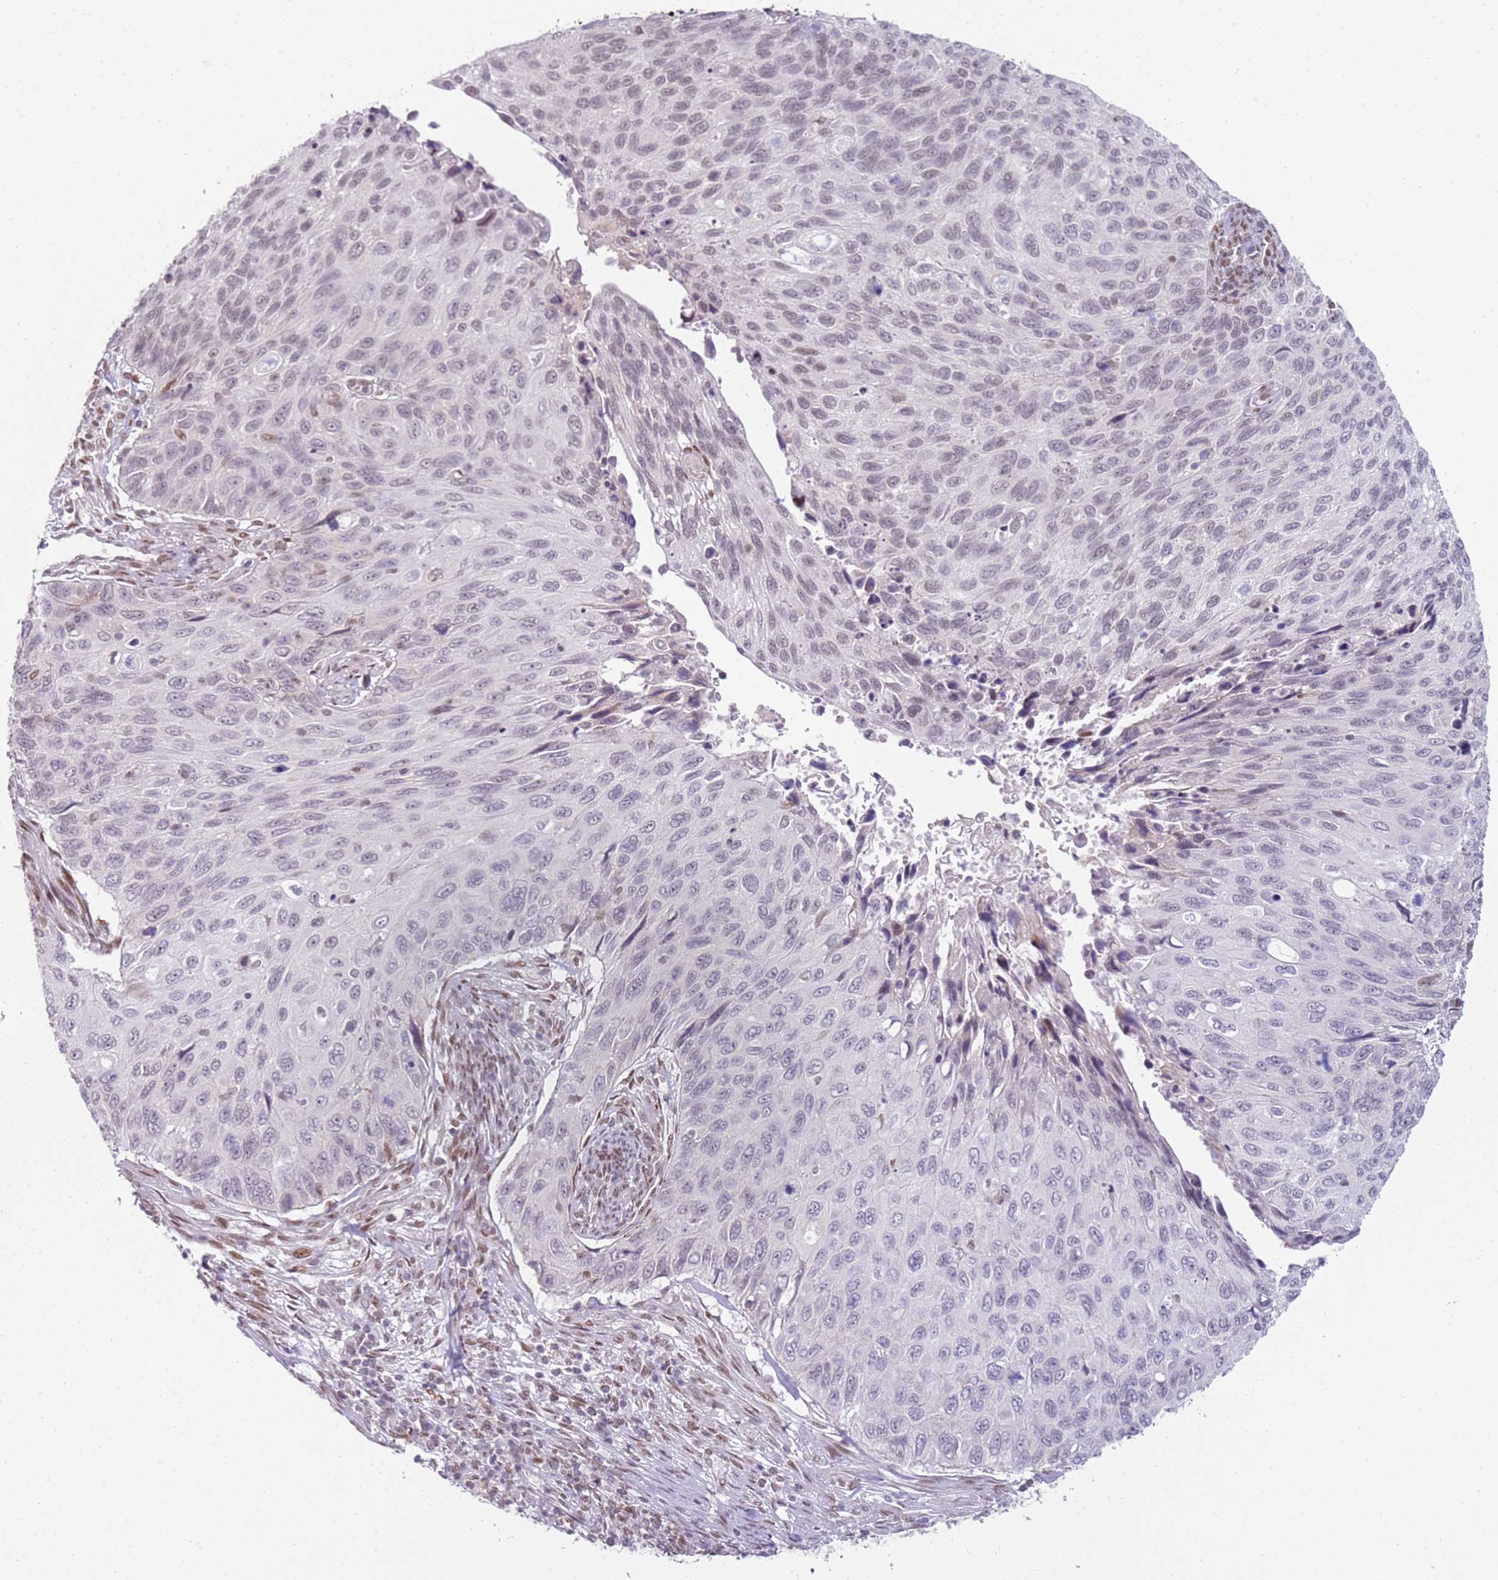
{"staining": {"intensity": "weak", "quantity": "25%-75%", "location": "nuclear"}, "tissue": "cervical cancer", "cell_type": "Tumor cells", "image_type": "cancer", "snomed": [{"axis": "morphology", "description": "Squamous cell carcinoma, NOS"}, {"axis": "topography", "description": "Cervix"}], "caption": "High-power microscopy captured an immunohistochemistry photomicrograph of cervical squamous cell carcinoma, revealing weak nuclear expression in about 25%-75% of tumor cells. (DAB IHC with brightfield microscopy, high magnification).", "gene": "PHC2", "patient": {"sex": "female", "age": 70}}